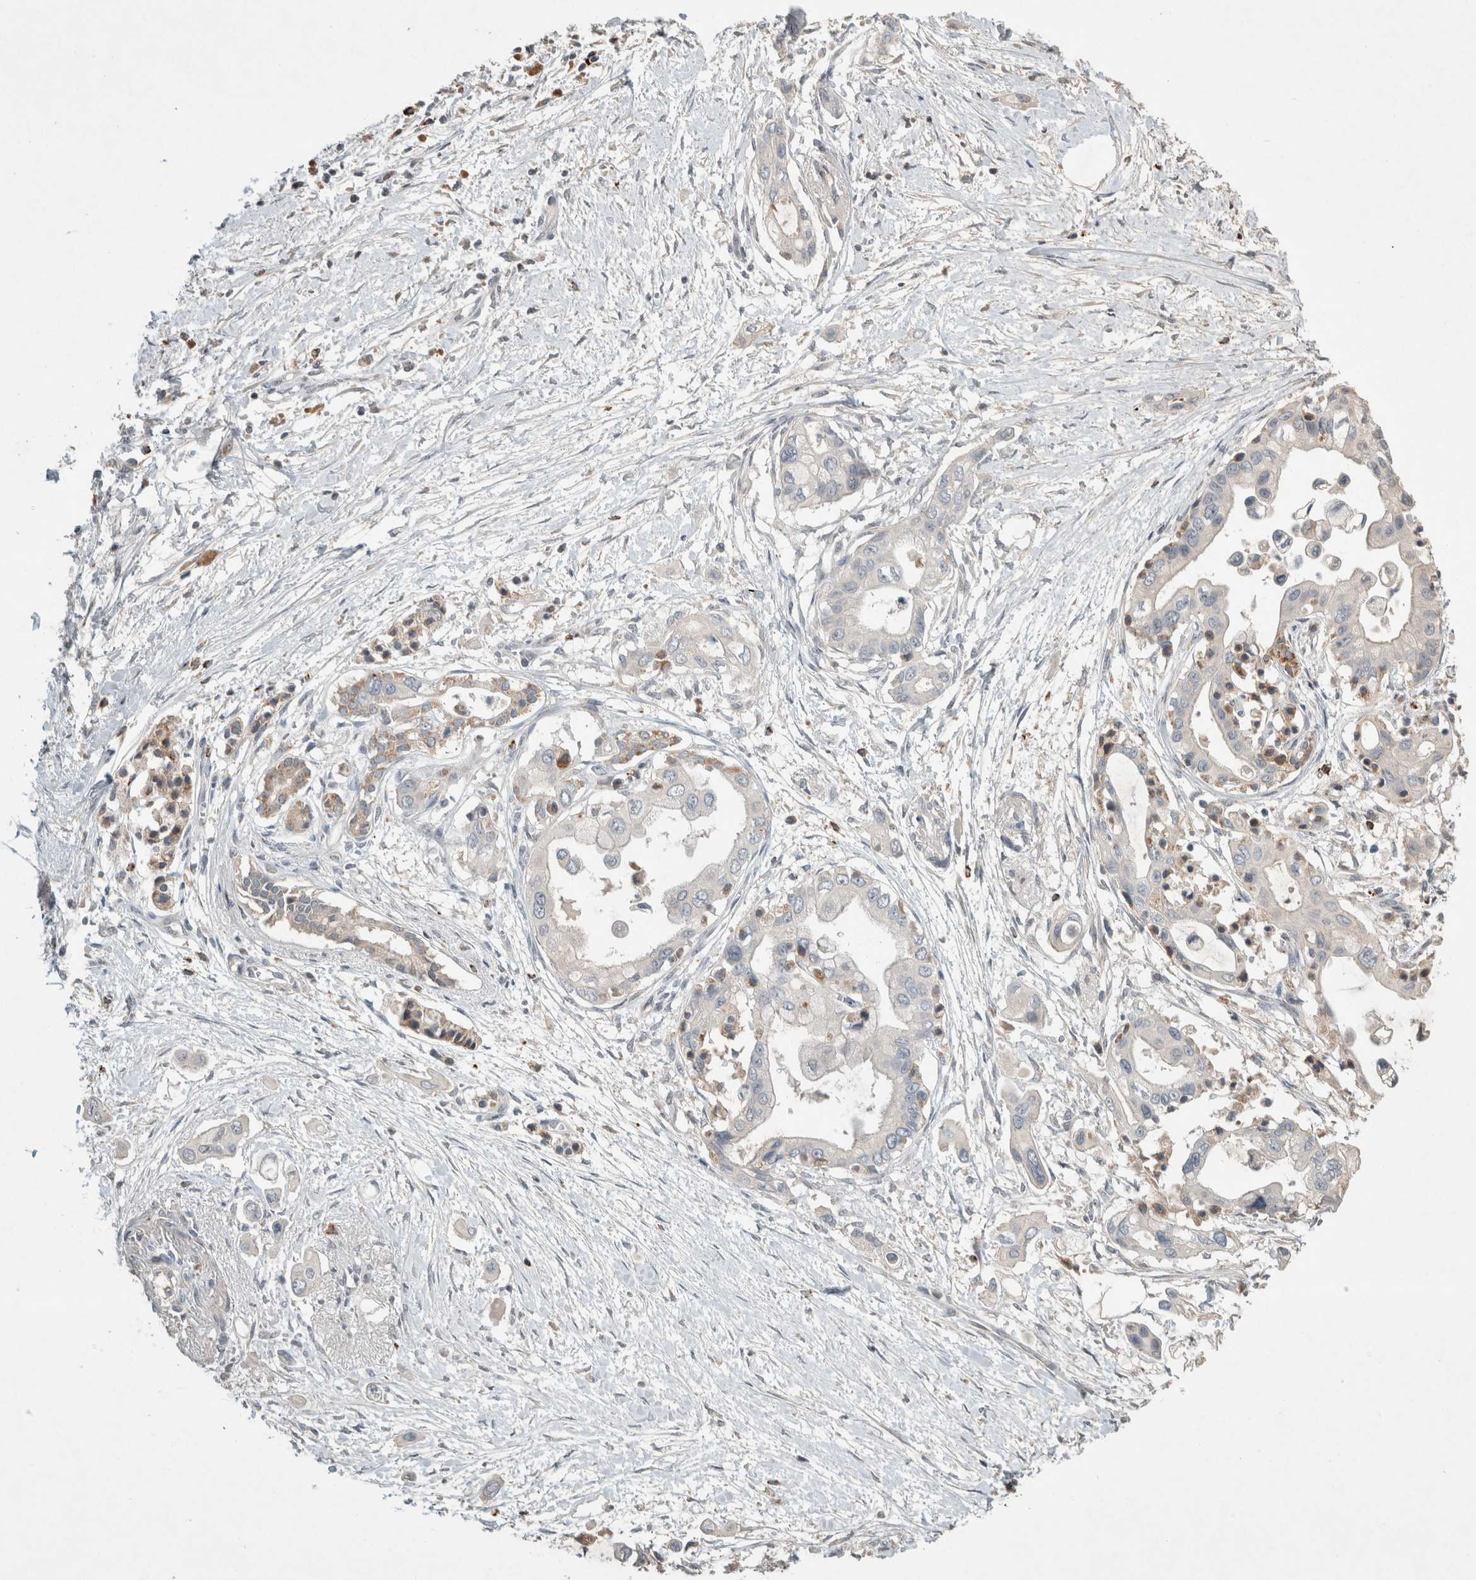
{"staining": {"intensity": "negative", "quantity": "none", "location": "none"}, "tissue": "pancreatic cancer", "cell_type": "Tumor cells", "image_type": "cancer", "snomed": [{"axis": "morphology", "description": "Adenocarcinoma, NOS"}, {"axis": "topography", "description": "Pancreas"}], "caption": "This is a micrograph of IHC staining of pancreatic cancer (adenocarcinoma), which shows no staining in tumor cells. The staining is performed using DAB (3,3'-diaminobenzidine) brown chromogen with nuclei counter-stained in using hematoxylin.", "gene": "SERAC1", "patient": {"sex": "male", "age": 59}}